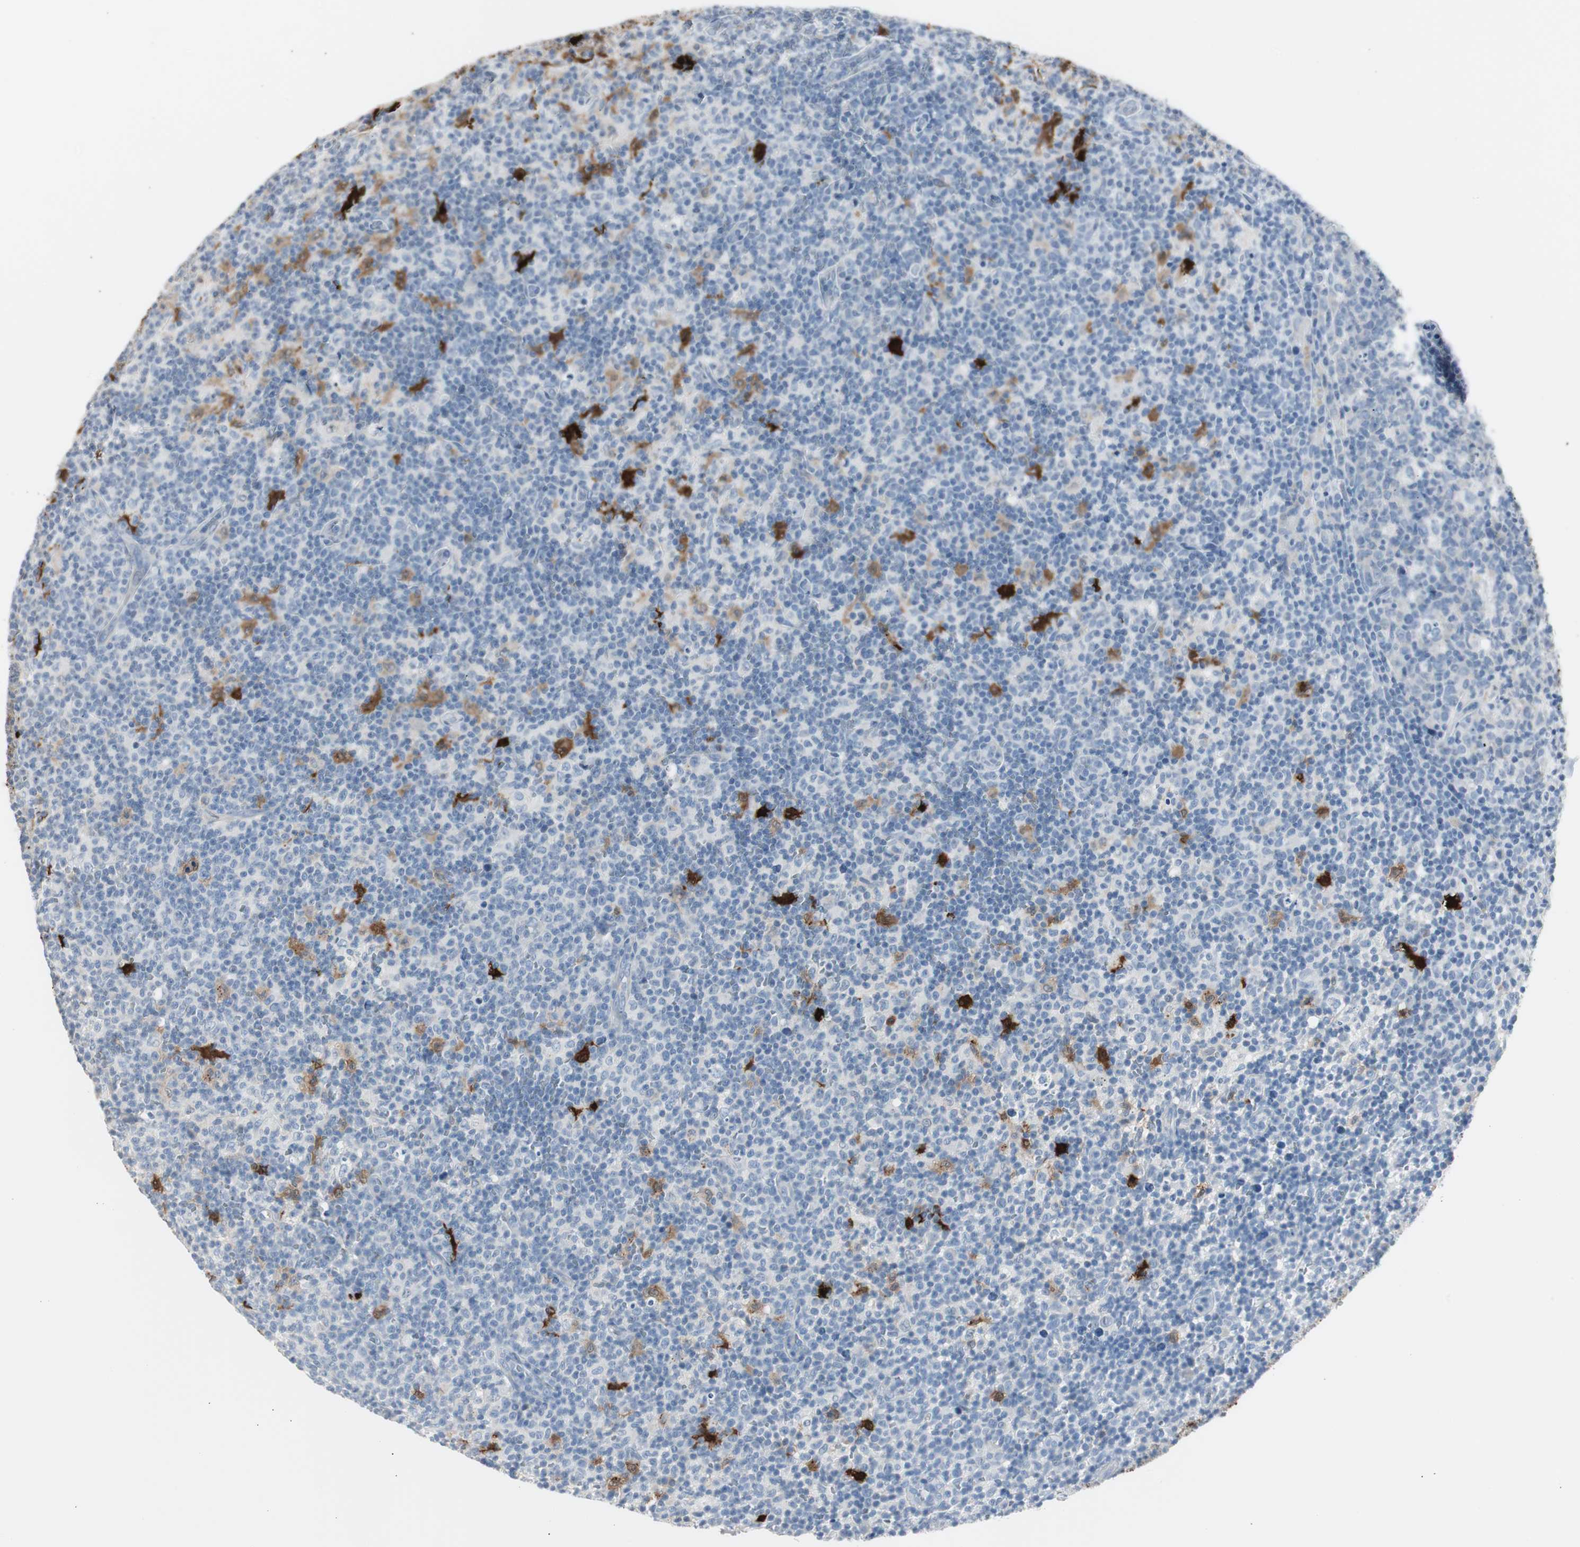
{"staining": {"intensity": "negative", "quantity": "none", "location": "none"}, "tissue": "lymph node", "cell_type": "Germinal center cells", "image_type": "normal", "snomed": [{"axis": "morphology", "description": "Normal tissue, NOS"}, {"axis": "morphology", "description": "Inflammation, NOS"}, {"axis": "topography", "description": "Lymph node"}], "caption": "The photomicrograph demonstrates no staining of germinal center cells in normal lymph node.", "gene": "S100A7A", "patient": {"sex": "male", "age": 55}}